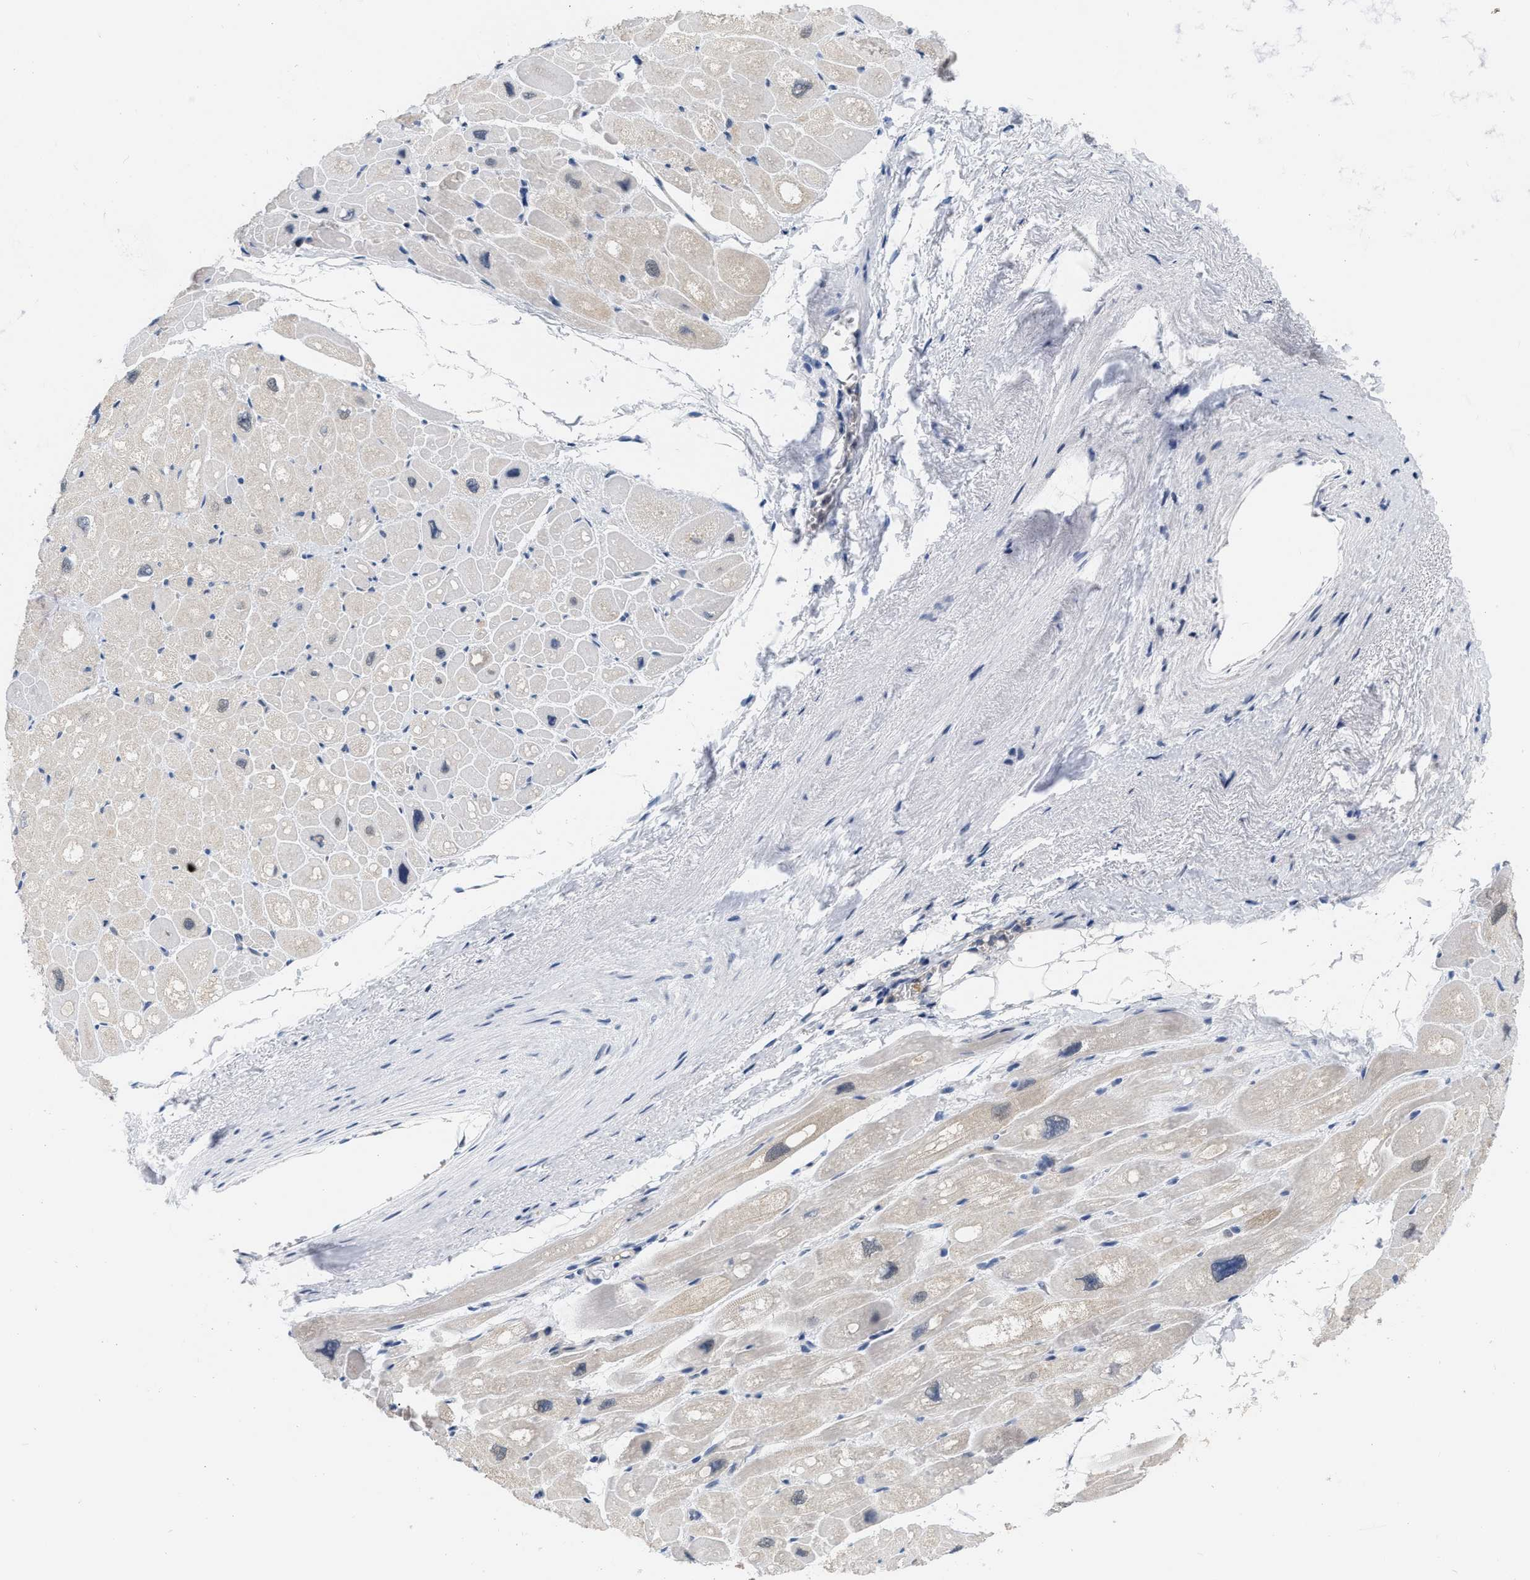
{"staining": {"intensity": "moderate", "quantity": "25%-75%", "location": "nuclear"}, "tissue": "heart muscle", "cell_type": "Cardiomyocytes", "image_type": "normal", "snomed": [{"axis": "morphology", "description": "Normal tissue, NOS"}, {"axis": "topography", "description": "Heart"}], "caption": "Heart muscle stained with immunohistochemistry exhibits moderate nuclear staining in about 25%-75% of cardiomyocytes.", "gene": "RUVBL1", "patient": {"sex": "male", "age": 49}}